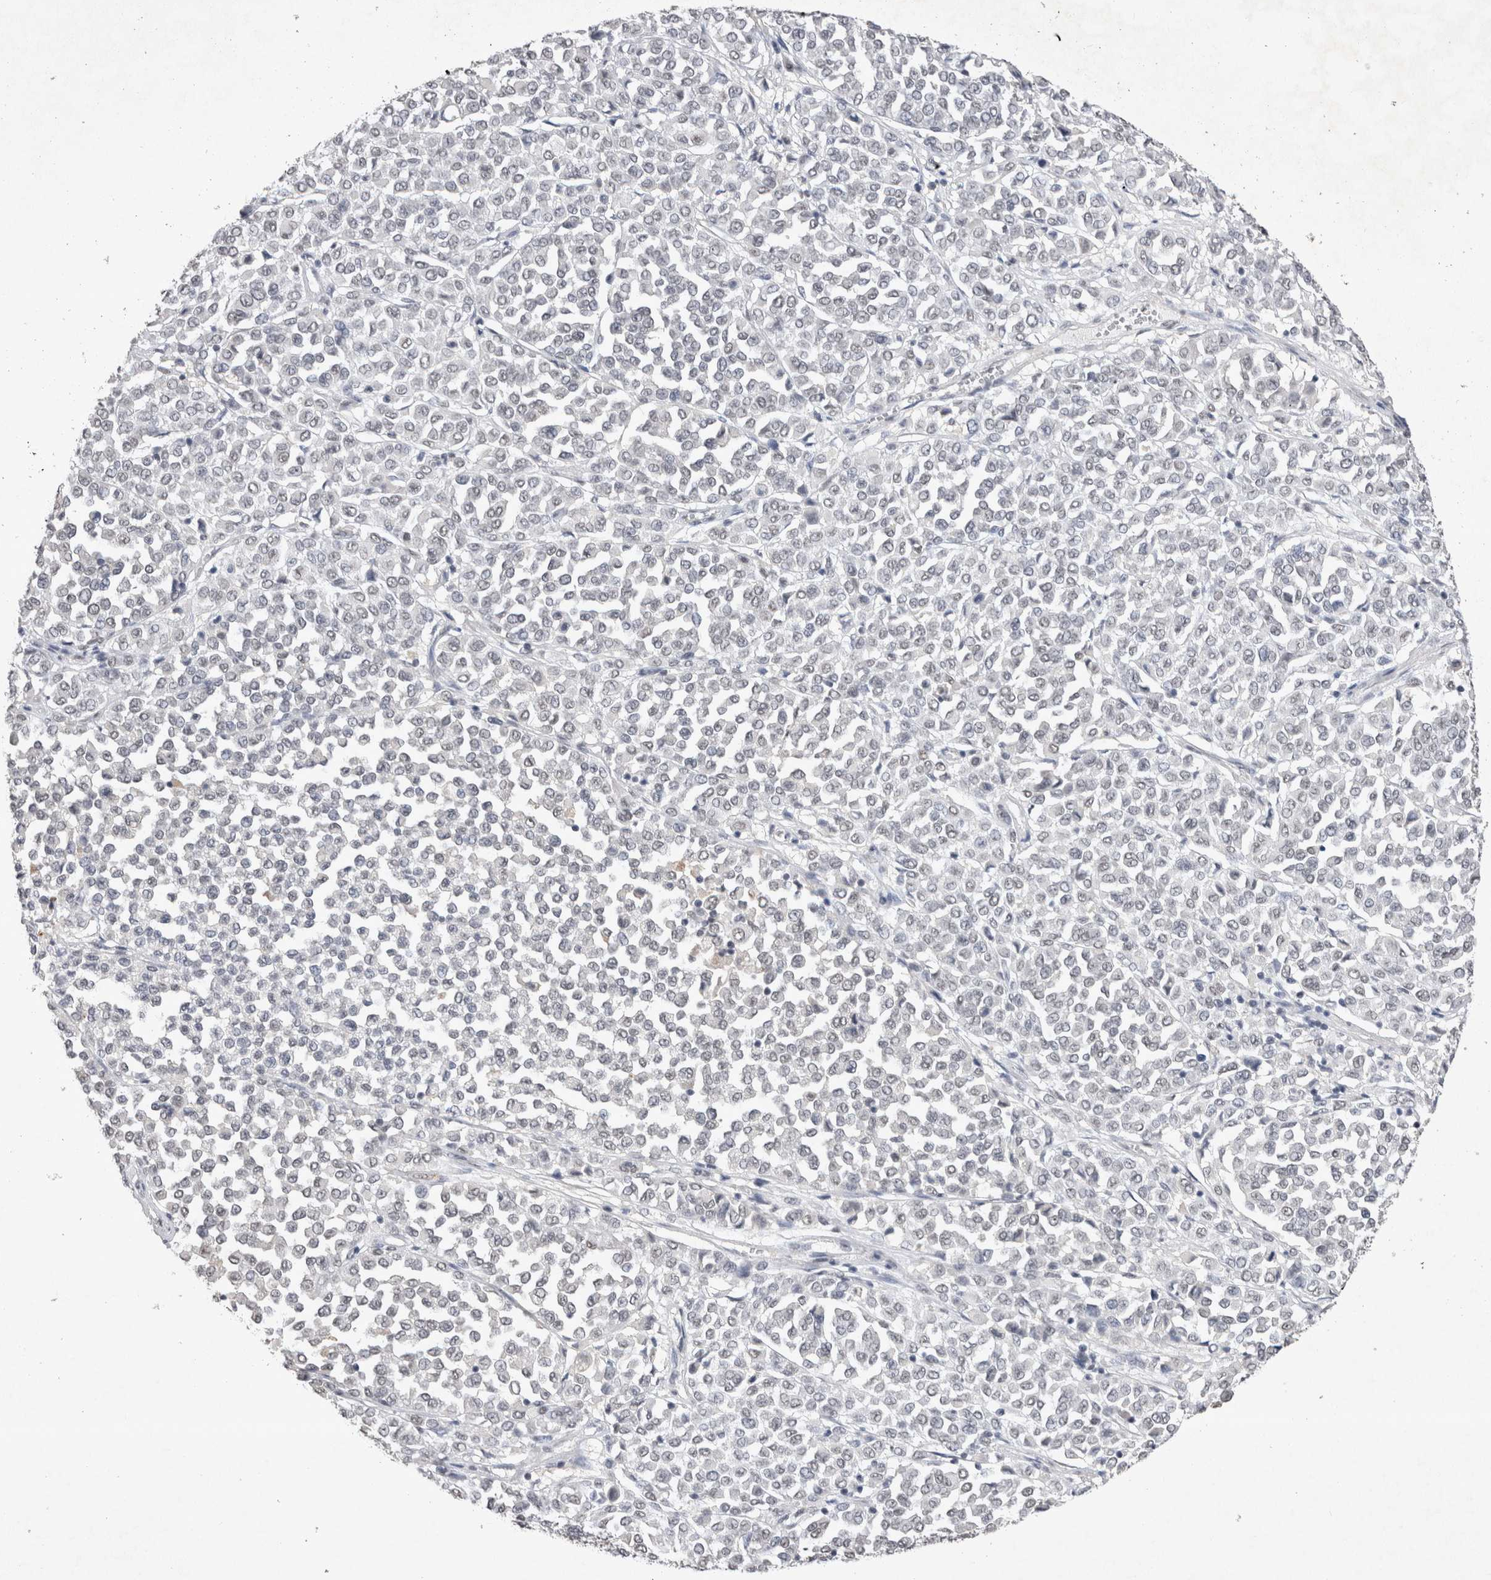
{"staining": {"intensity": "negative", "quantity": "none", "location": "none"}, "tissue": "melanoma", "cell_type": "Tumor cells", "image_type": "cancer", "snomed": [{"axis": "morphology", "description": "Malignant melanoma, Metastatic site"}, {"axis": "topography", "description": "Pancreas"}], "caption": "IHC image of neoplastic tissue: malignant melanoma (metastatic site) stained with DAB (3,3'-diaminobenzidine) reveals no significant protein staining in tumor cells.", "gene": "RBM6", "patient": {"sex": "female", "age": 30}}